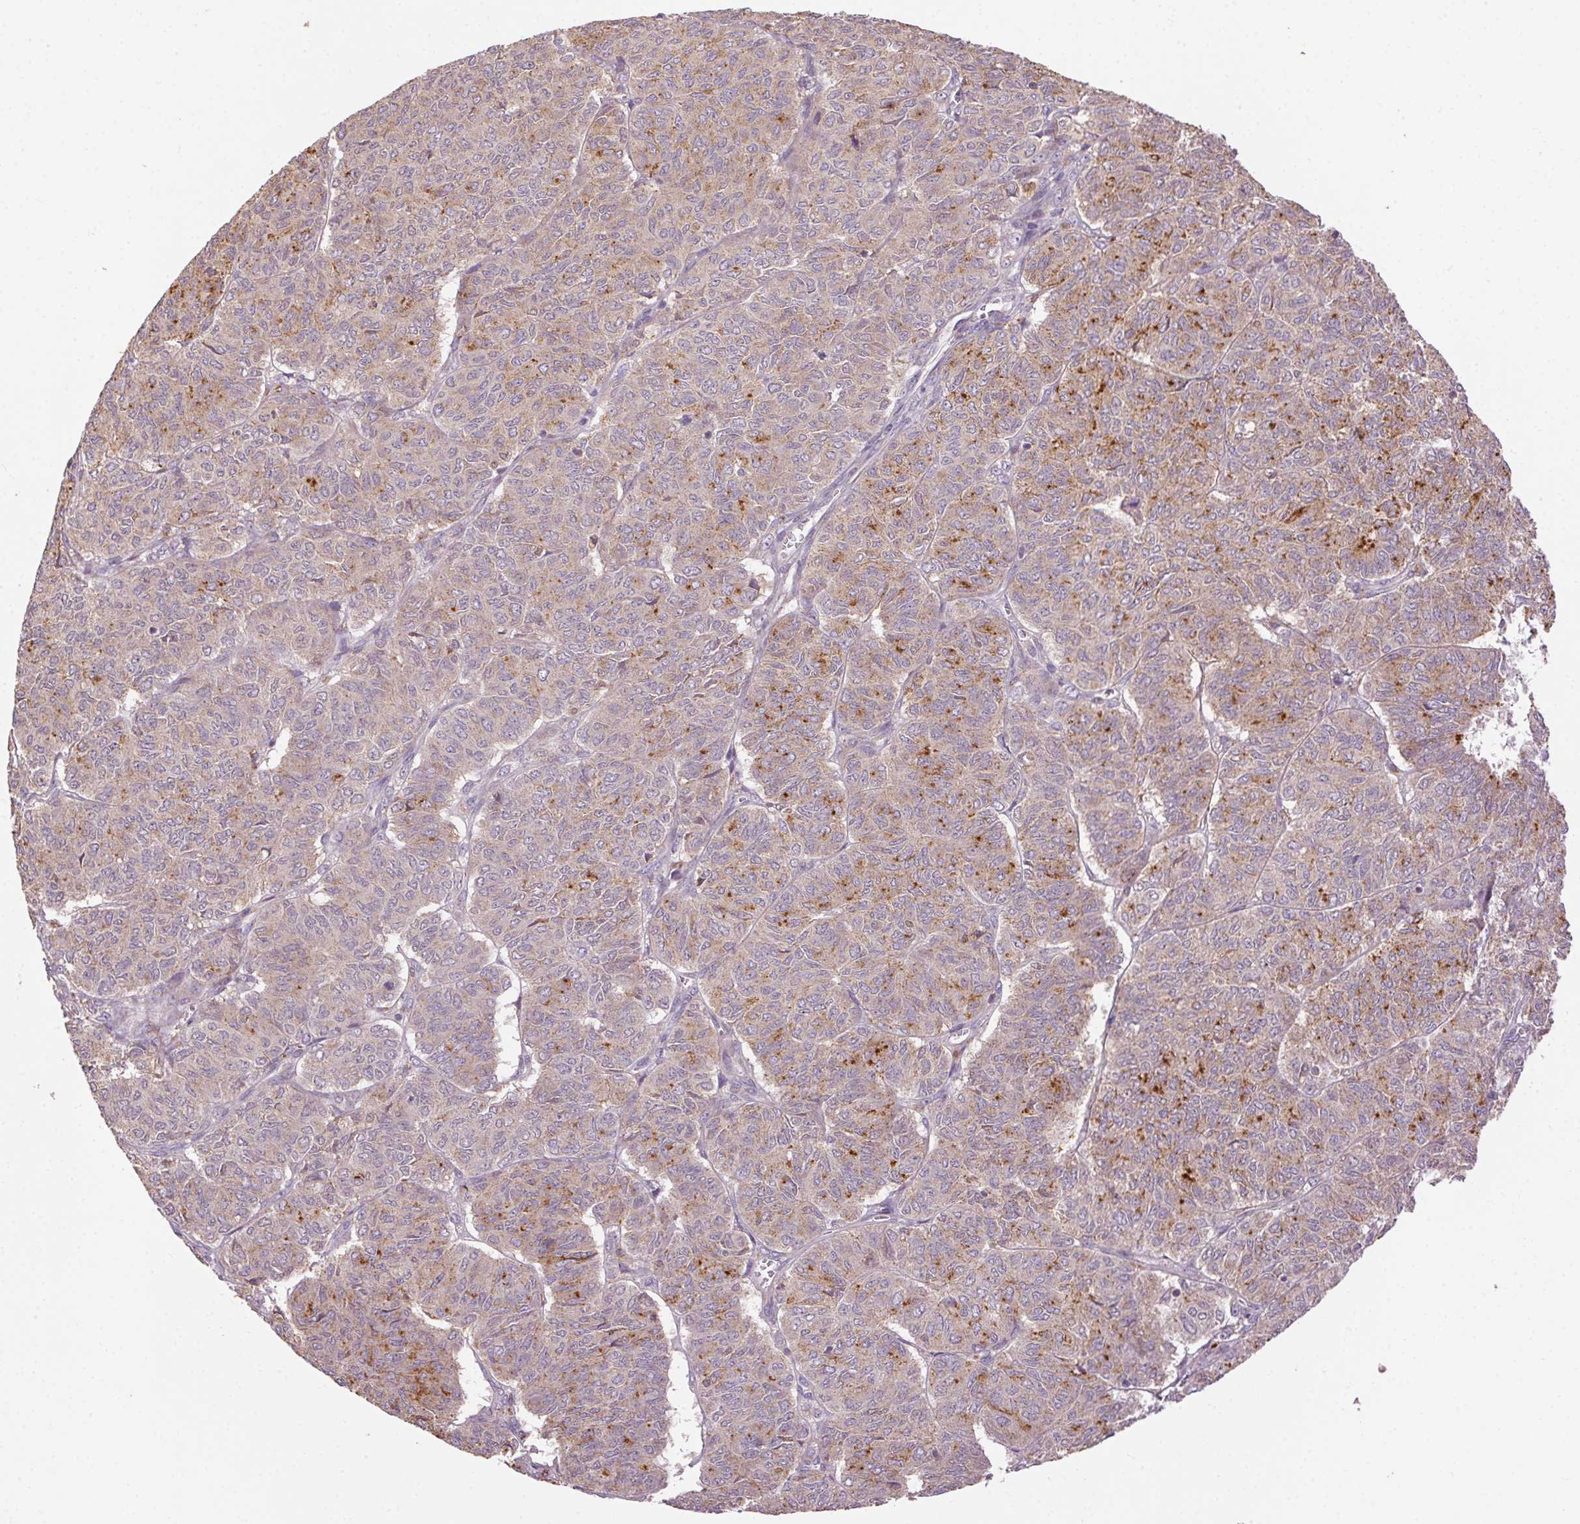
{"staining": {"intensity": "moderate", "quantity": "25%-75%", "location": "cytoplasmic/membranous"}, "tissue": "ovarian cancer", "cell_type": "Tumor cells", "image_type": "cancer", "snomed": [{"axis": "morphology", "description": "Carcinoma, endometroid"}, {"axis": "topography", "description": "Ovary"}], "caption": "A brown stain shows moderate cytoplasmic/membranous positivity of a protein in human ovarian endometroid carcinoma tumor cells. The staining was performed using DAB (3,3'-diaminobenzidine) to visualize the protein expression in brown, while the nuclei were stained in blue with hematoxylin (Magnification: 20x).", "gene": "FNBP1L", "patient": {"sex": "female", "age": 80}}